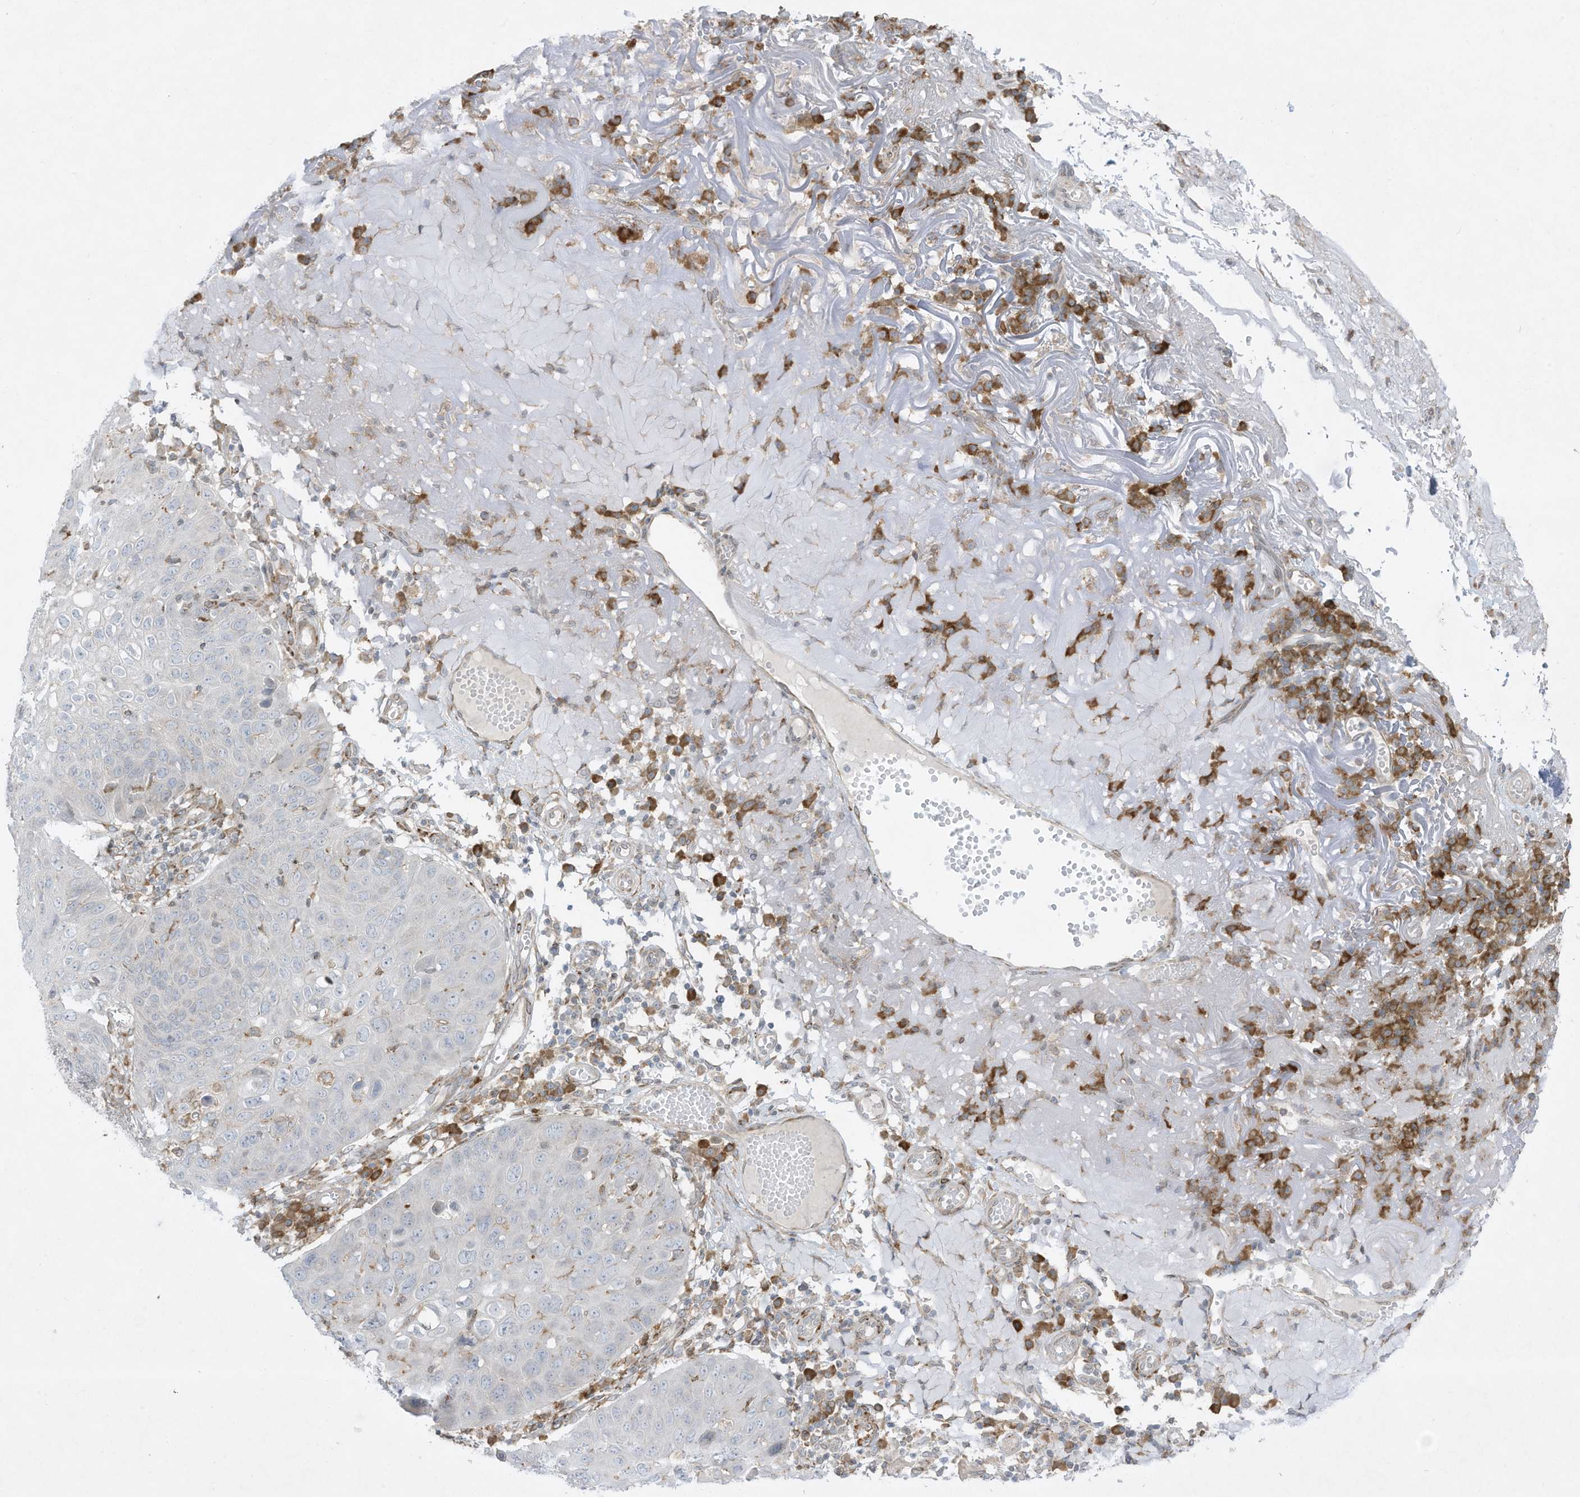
{"staining": {"intensity": "negative", "quantity": "none", "location": "none"}, "tissue": "skin cancer", "cell_type": "Tumor cells", "image_type": "cancer", "snomed": [{"axis": "morphology", "description": "Squamous cell carcinoma, NOS"}, {"axis": "topography", "description": "Skin"}], "caption": "There is no significant expression in tumor cells of skin squamous cell carcinoma.", "gene": "PTK6", "patient": {"sex": "female", "age": 90}}